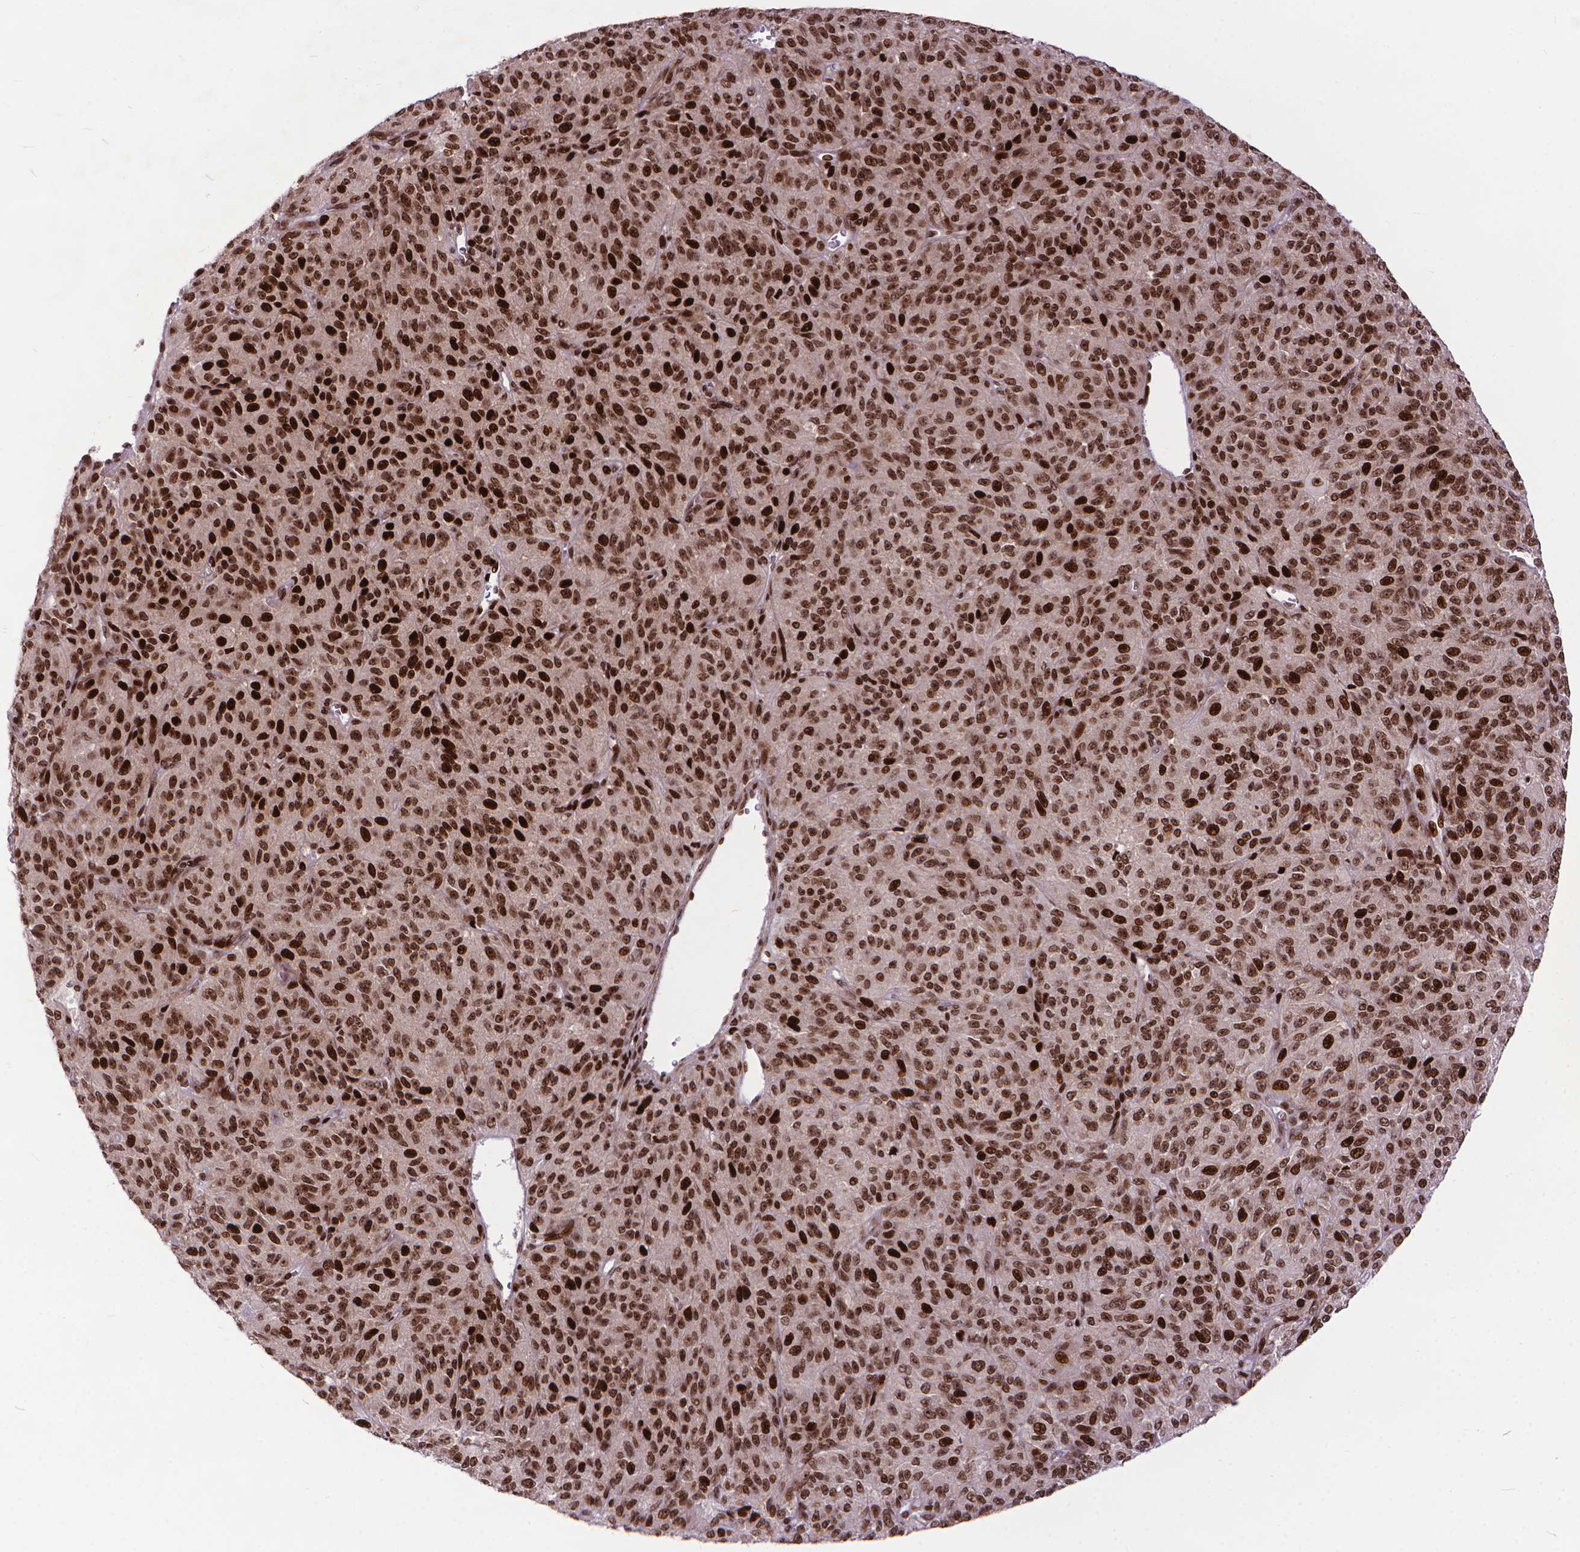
{"staining": {"intensity": "strong", "quantity": ">75%", "location": "nuclear"}, "tissue": "melanoma", "cell_type": "Tumor cells", "image_type": "cancer", "snomed": [{"axis": "morphology", "description": "Malignant melanoma, Metastatic site"}, {"axis": "topography", "description": "Brain"}], "caption": "Strong nuclear staining for a protein is seen in about >75% of tumor cells of melanoma using immunohistochemistry.", "gene": "AMER1", "patient": {"sex": "female", "age": 56}}